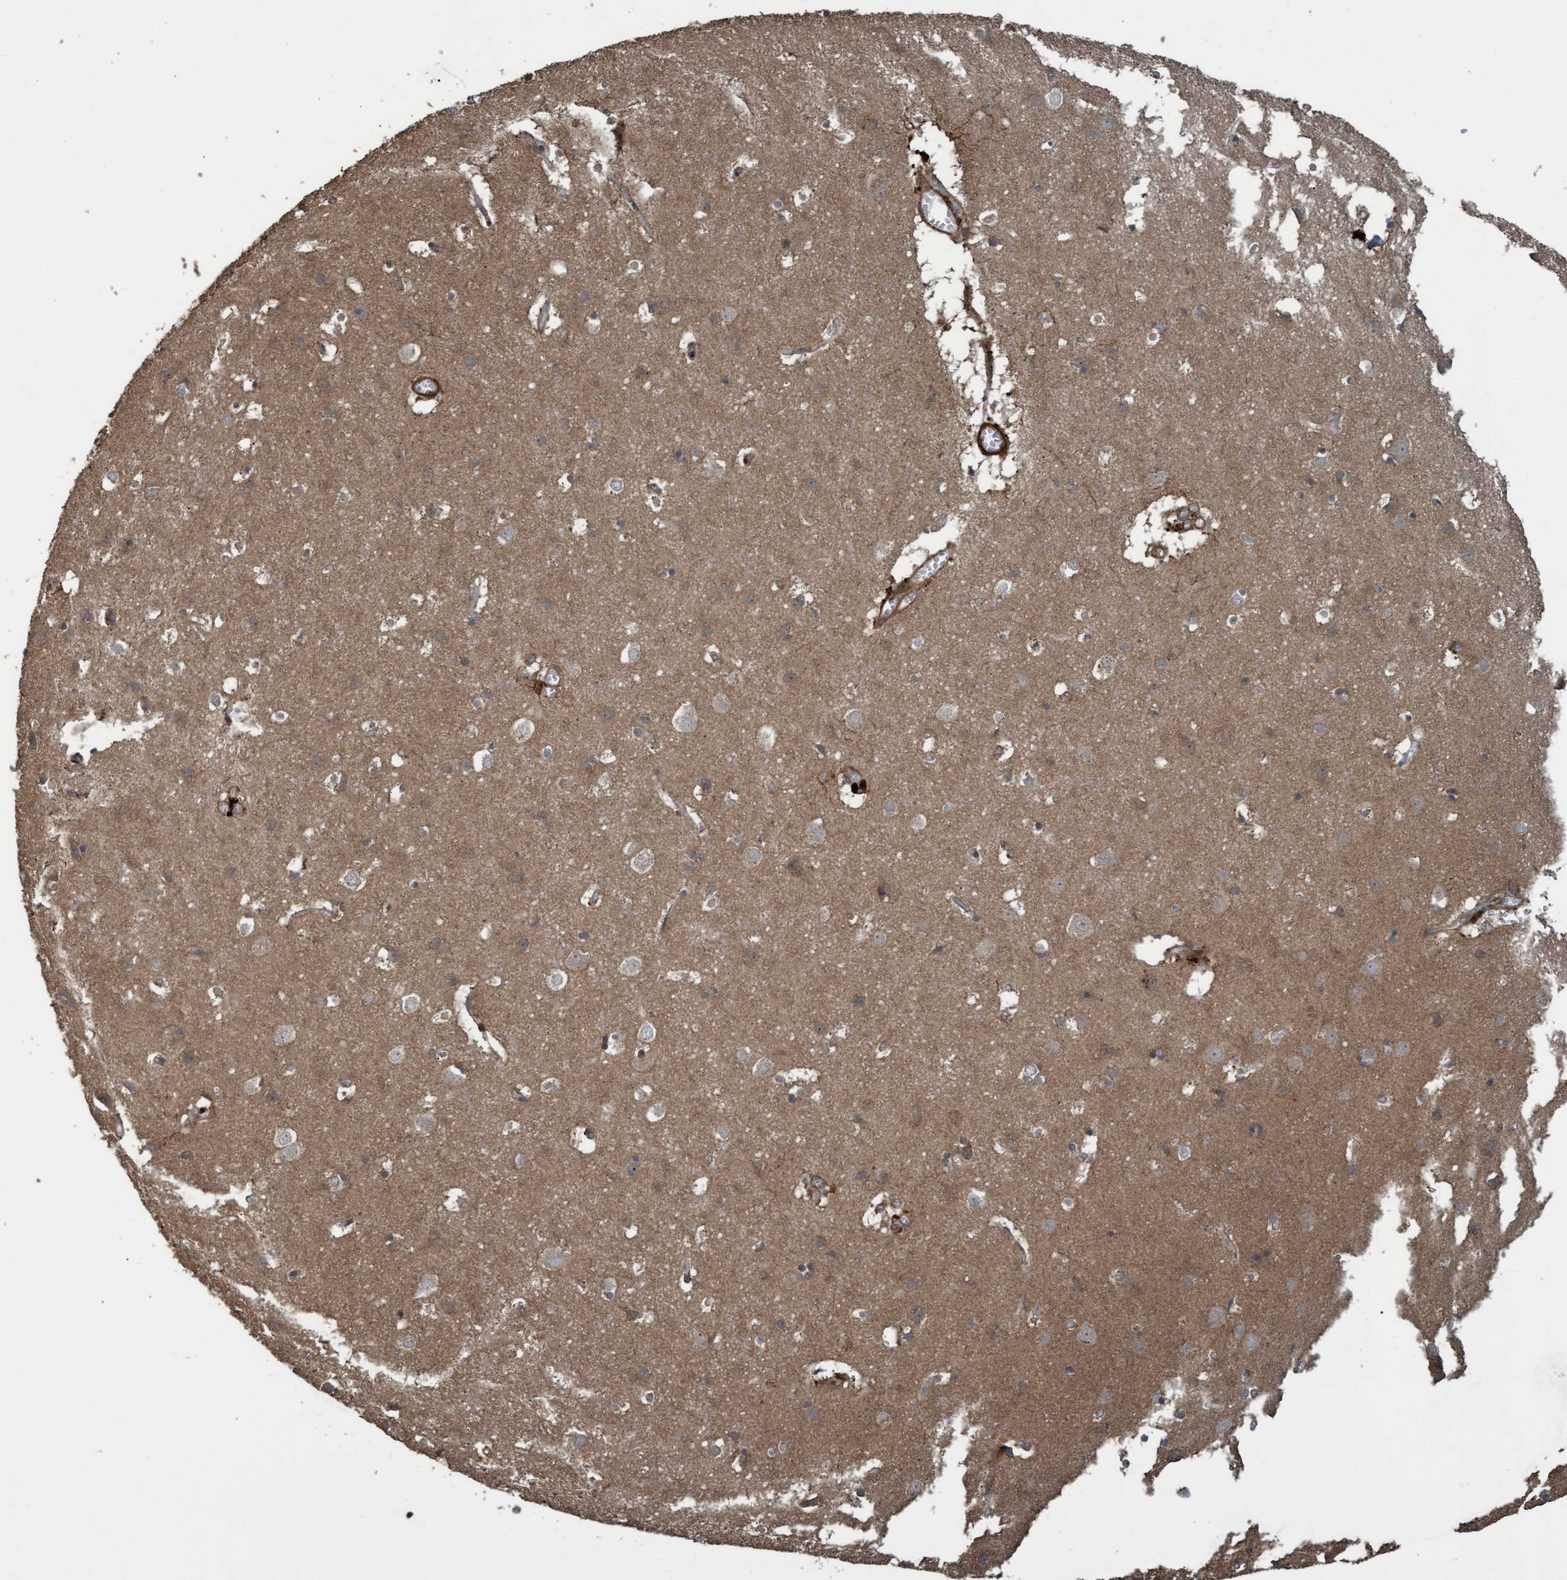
{"staining": {"intensity": "negative", "quantity": "none", "location": "none"}, "tissue": "cerebral cortex", "cell_type": "Endothelial cells", "image_type": "normal", "snomed": [{"axis": "morphology", "description": "Normal tissue, NOS"}, {"axis": "topography", "description": "Cerebral cortex"}], "caption": "Cerebral cortex stained for a protein using IHC exhibits no positivity endothelial cells.", "gene": "GGT6", "patient": {"sex": "male", "age": 54}}